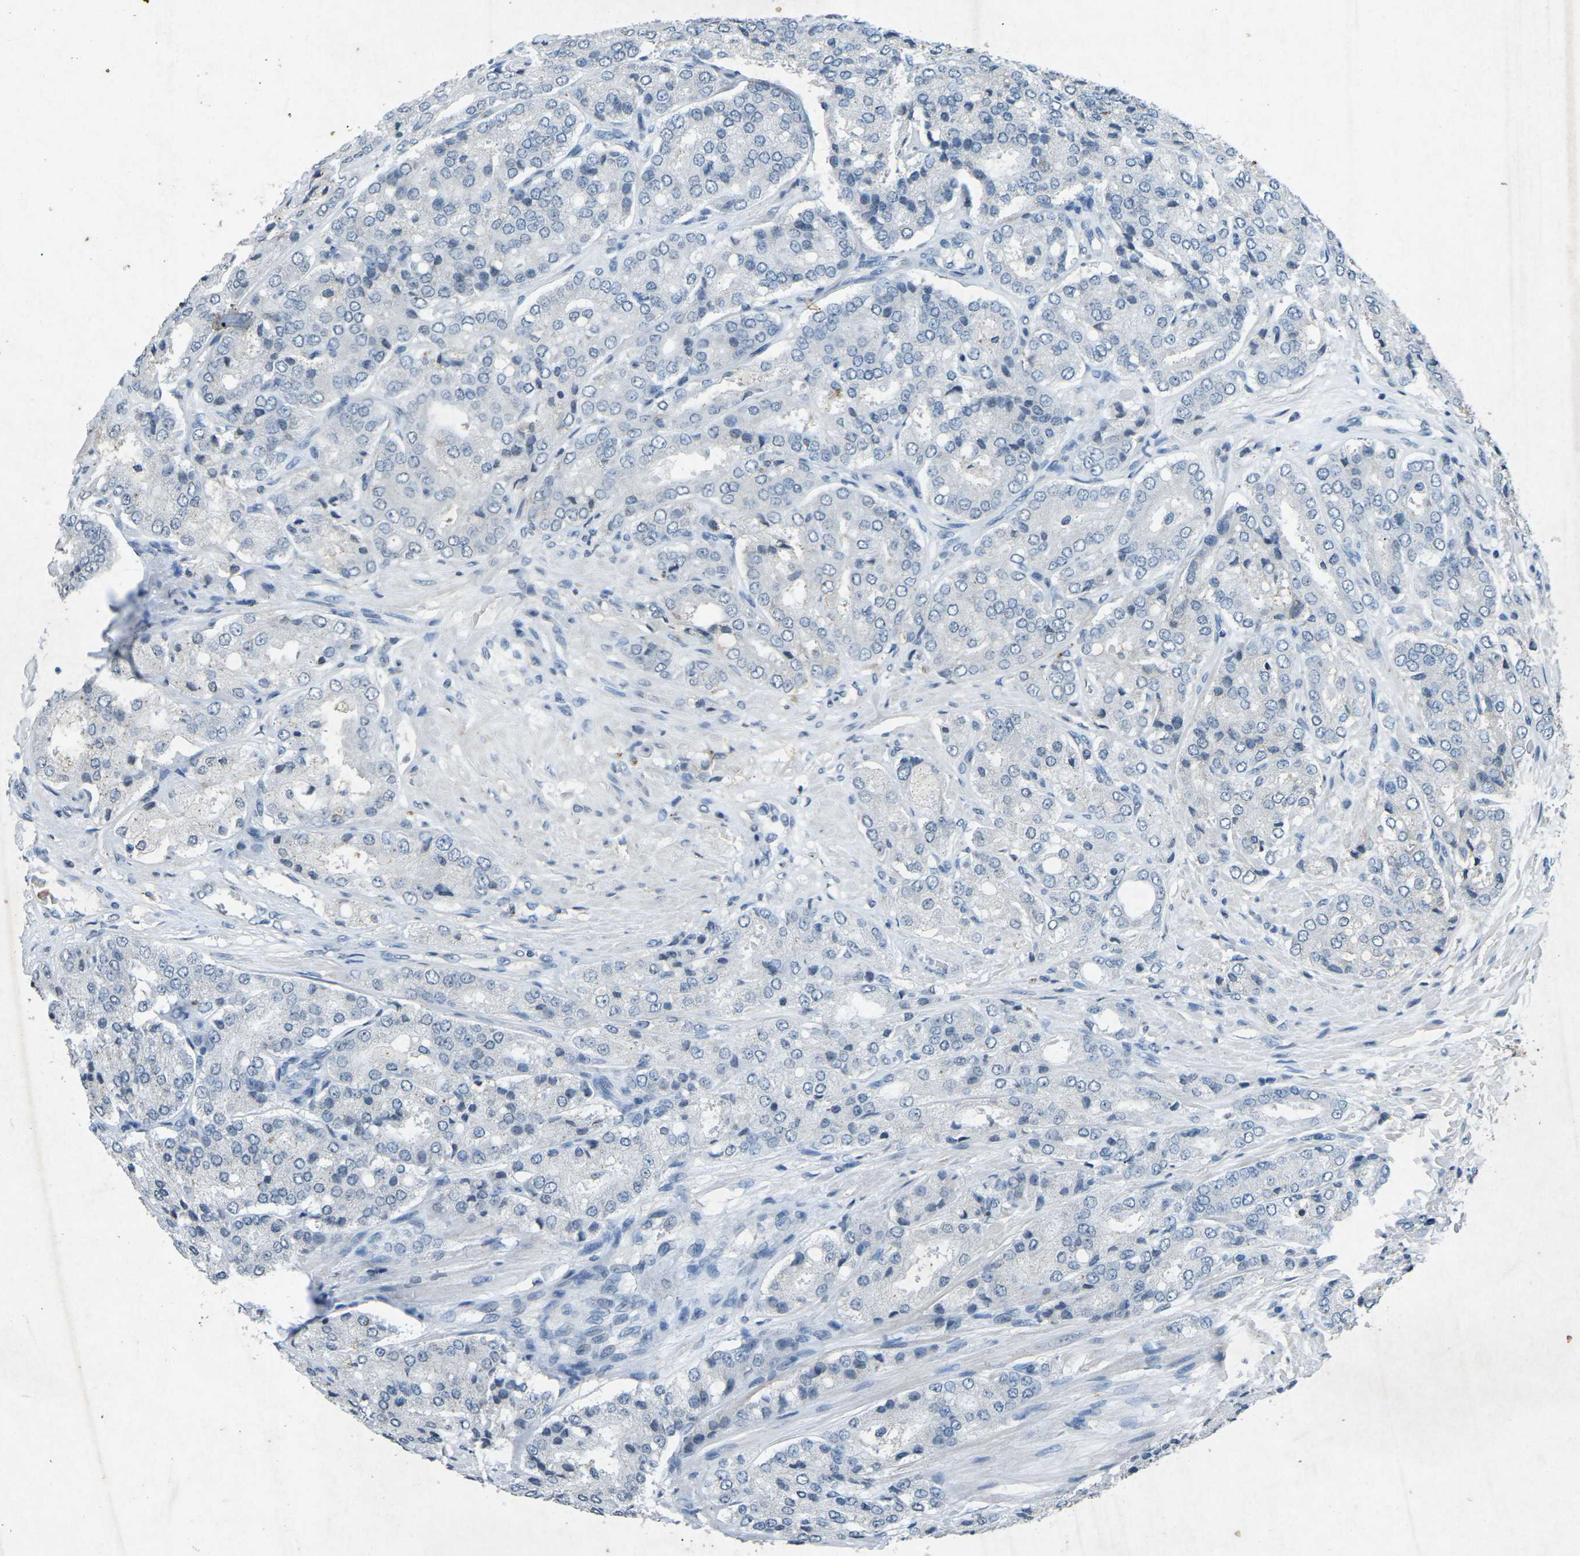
{"staining": {"intensity": "negative", "quantity": "none", "location": "none"}, "tissue": "prostate cancer", "cell_type": "Tumor cells", "image_type": "cancer", "snomed": [{"axis": "morphology", "description": "Adenocarcinoma, High grade"}, {"axis": "topography", "description": "Prostate"}], "caption": "Tumor cells are negative for brown protein staining in adenocarcinoma (high-grade) (prostate). Brightfield microscopy of IHC stained with DAB (brown) and hematoxylin (blue), captured at high magnification.", "gene": "A1BG", "patient": {"sex": "male", "age": 65}}